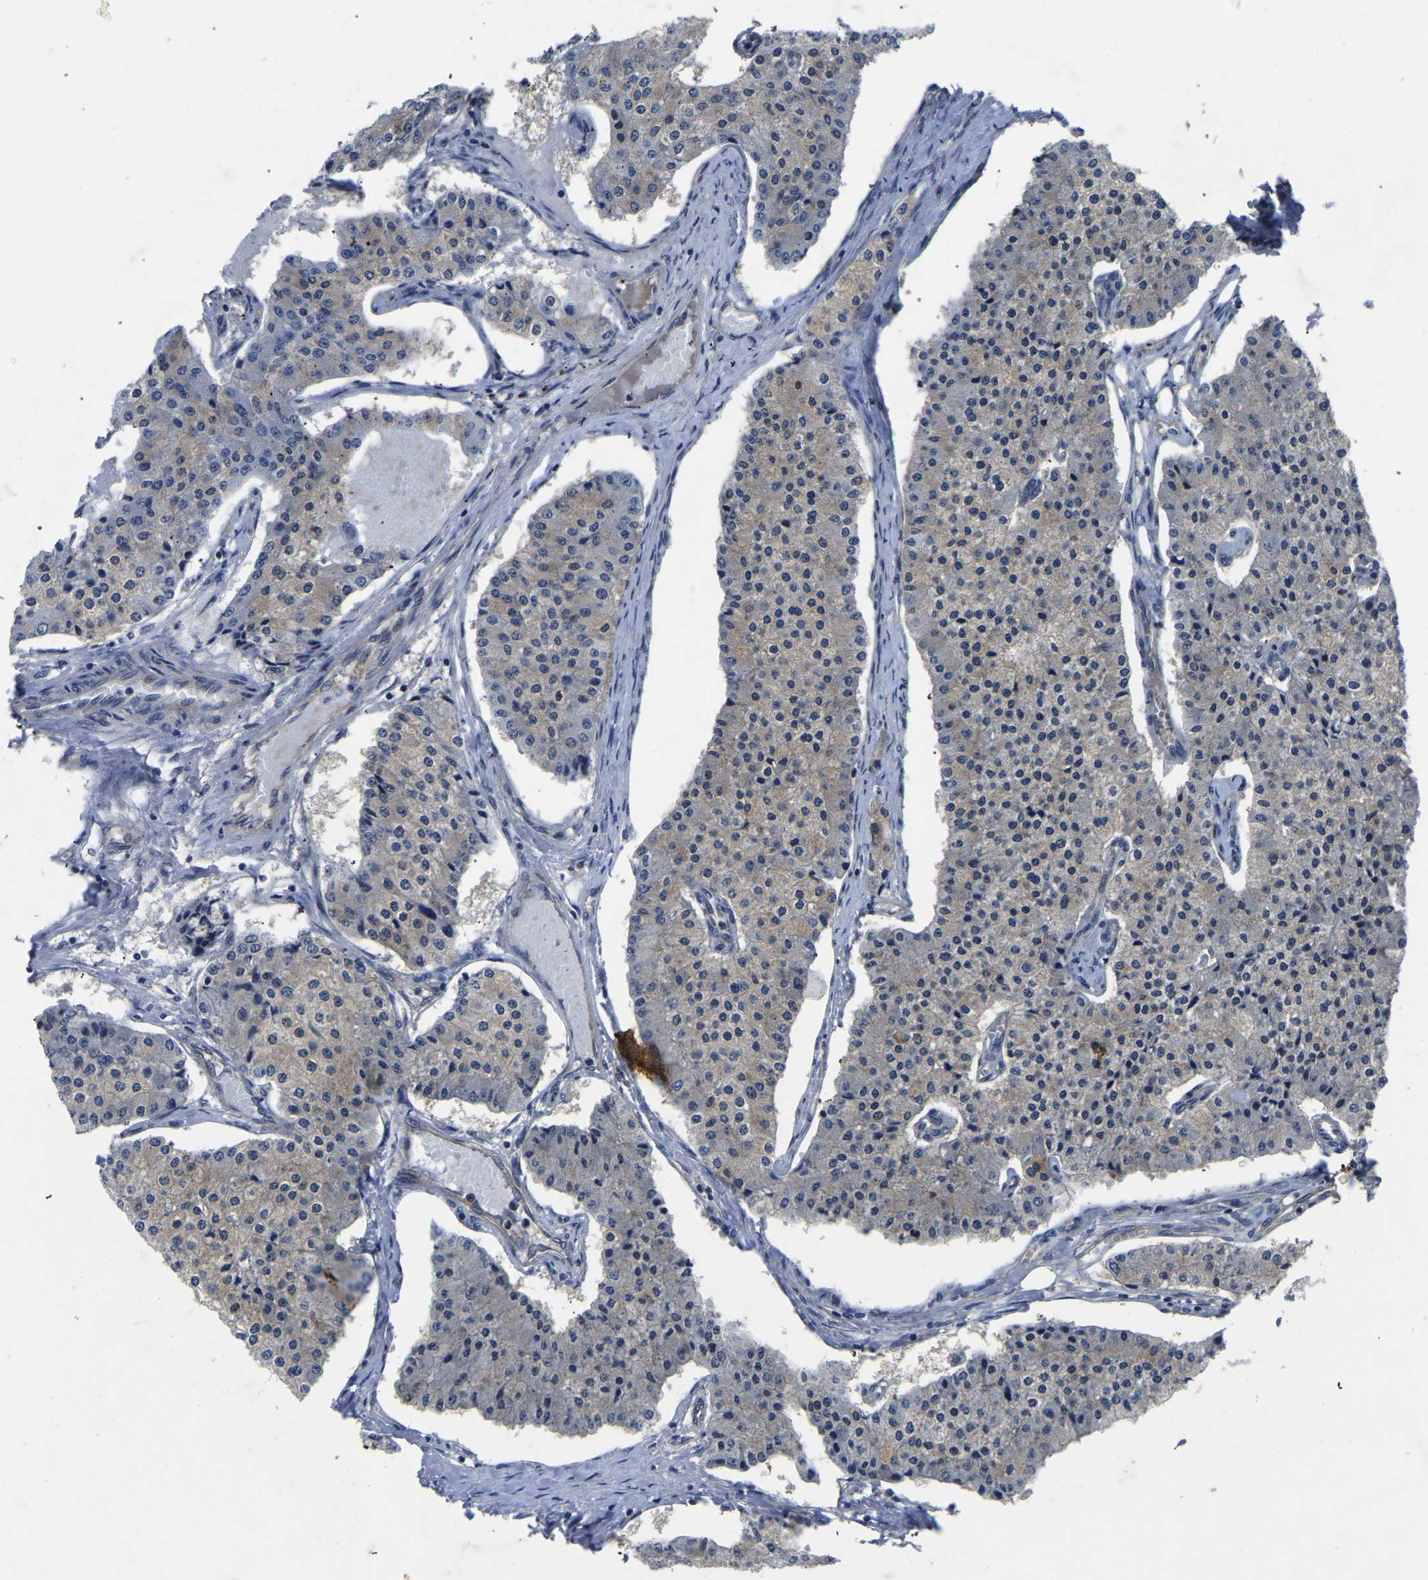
{"staining": {"intensity": "weak", "quantity": "<25%", "location": "cytoplasmic/membranous"}, "tissue": "carcinoid", "cell_type": "Tumor cells", "image_type": "cancer", "snomed": [{"axis": "morphology", "description": "Carcinoid, malignant, NOS"}, {"axis": "topography", "description": "Colon"}], "caption": "Micrograph shows no significant protein staining in tumor cells of carcinoid. Brightfield microscopy of IHC stained with DAB (brown) and hematoxylin (blue), captured at high magnification.", "gene": "FGD5", "patient": {"sex": "female", "age": 52}}